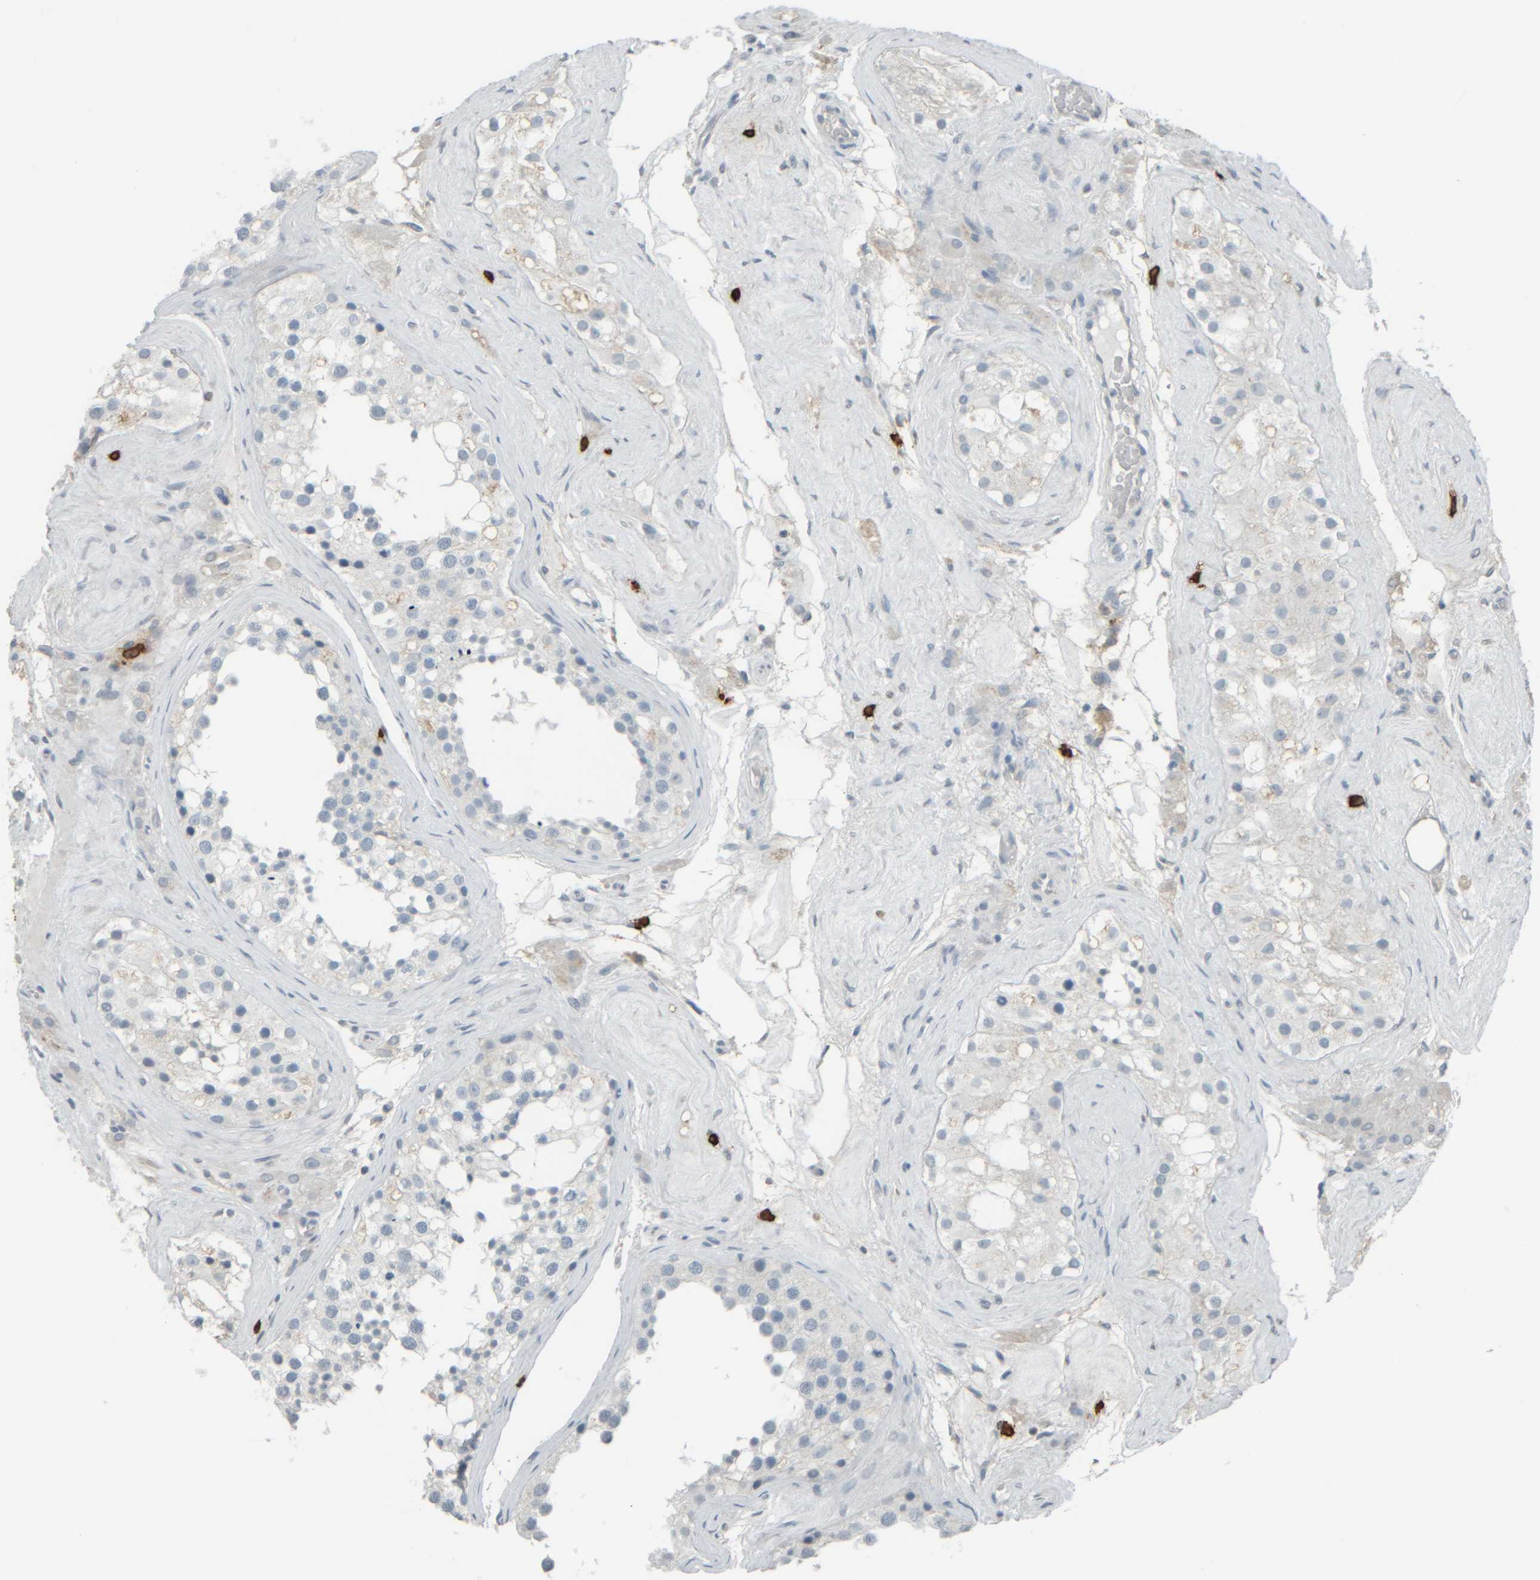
{"staining": {"intensity": "negative", "quantity": "none", "location": "none"}, "tissue": "testis", "cell_type": "Cells in seminiferous ducts", "image_type": "normal", "snomed": [{"axis": "morphology", "description": "Normal tissue, NOS"}, {"axis": "morphology", "description": "Seminoma, NOS"}, {"axis": "topography", "description": "Testis"}], "caption": "High magnification brightfield microscopy of normal testis stained with DAB (3,3'-diaminobenzidine) (brown) and counterstained with hematoxylin (blue): cells in seminiferous ducts show no significant expression.", "gene": "TPSAB1", "patient": {"sex": "male", "age": 71}}